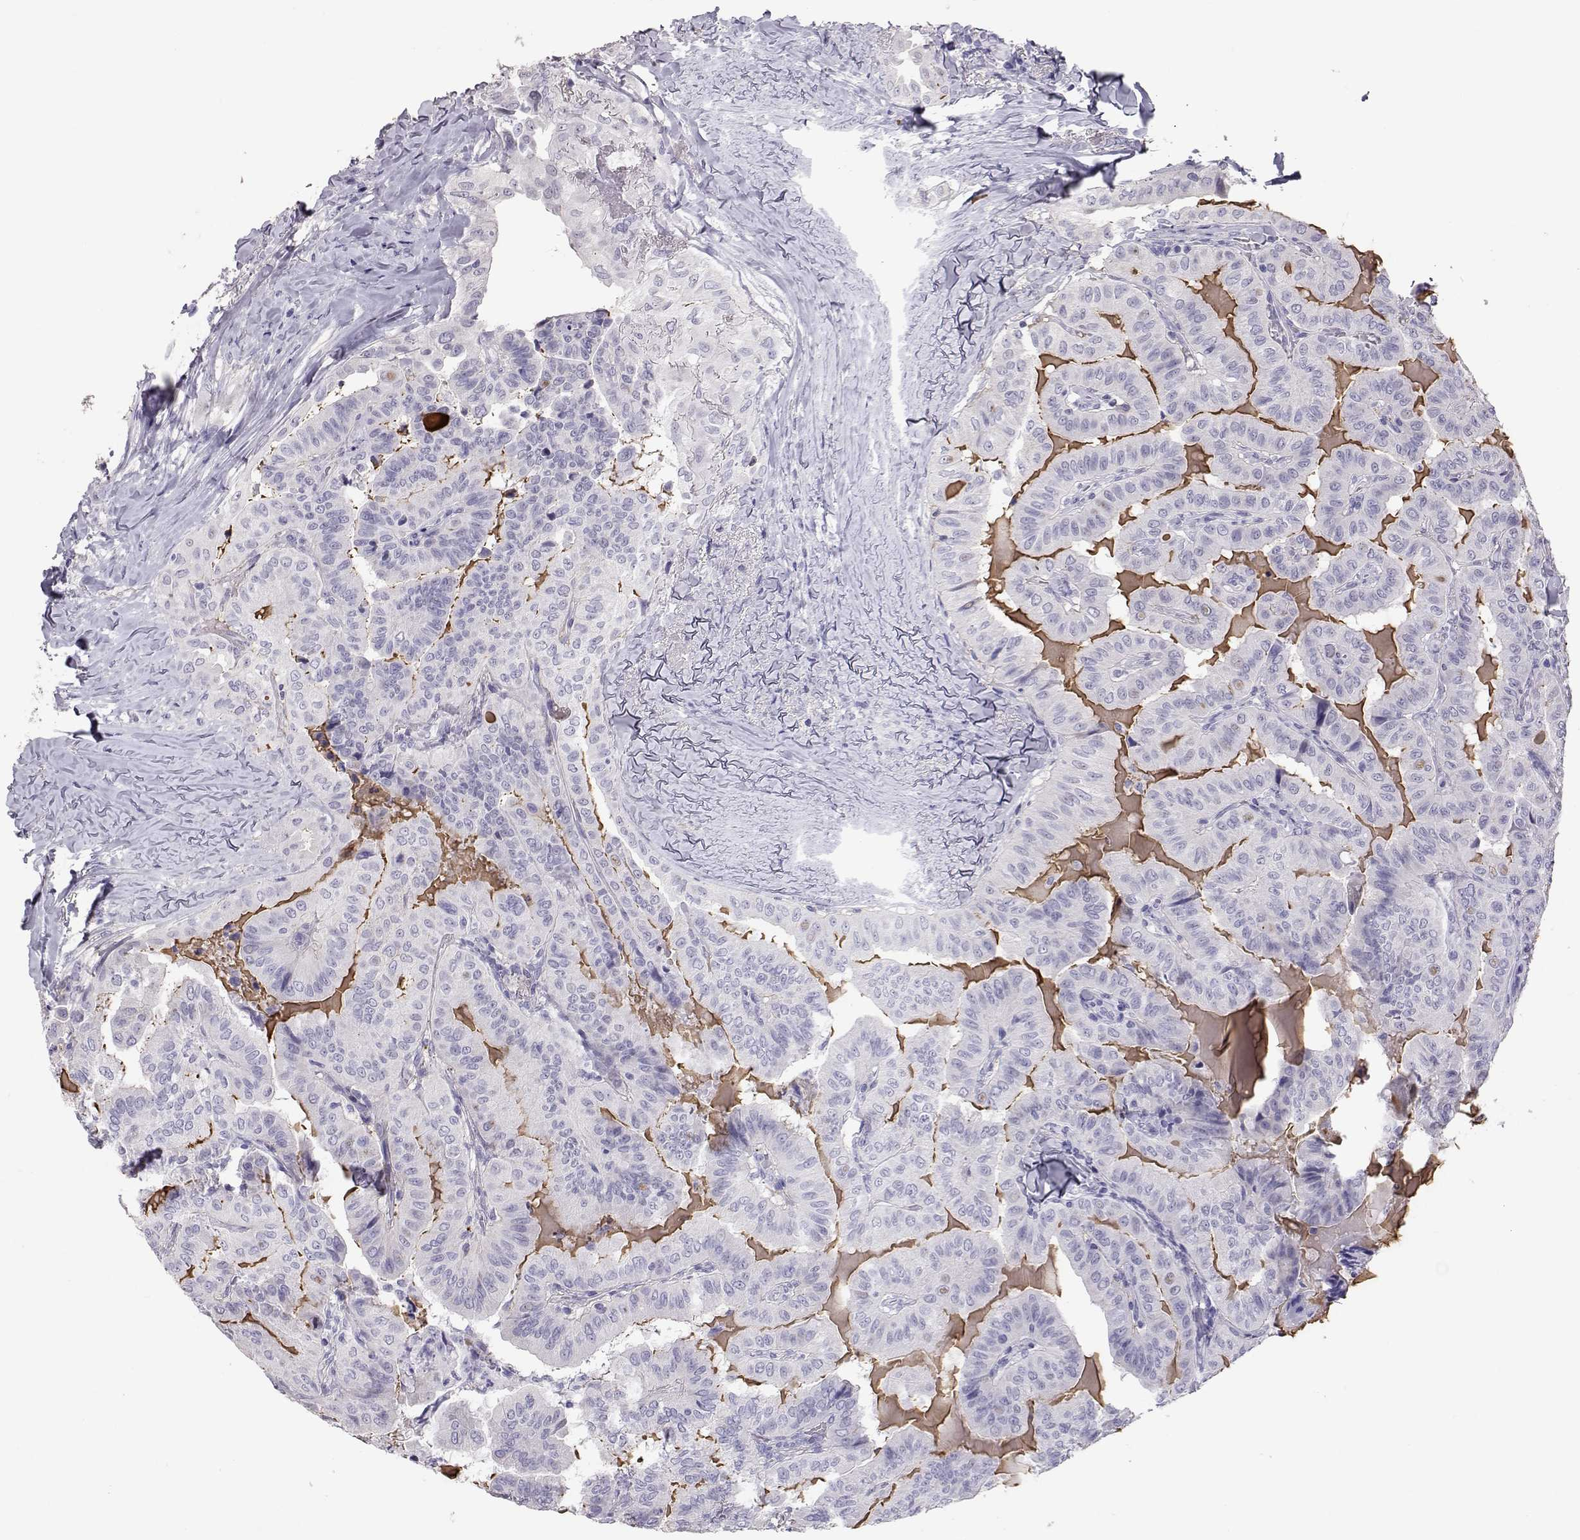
{"staining": {"intensity": "negative", "quantity": "none", "location": "none"}, "tissue": "thyroid cancer", "cell_type": "Tumor cells", "image_type": "cancer", "snomed": [{"axis": "morphology", "description": "Papillary adenocarcinoma, NOS"}, {"axis": "topography", "description": "Thyroid gland"}], "caption": "DAB immunohistochemical staining of human thyroid cancer reveals no significant staining in tumor cells.", "gene": "PMCH", "patient": {"sex": "female", "age": 68}}